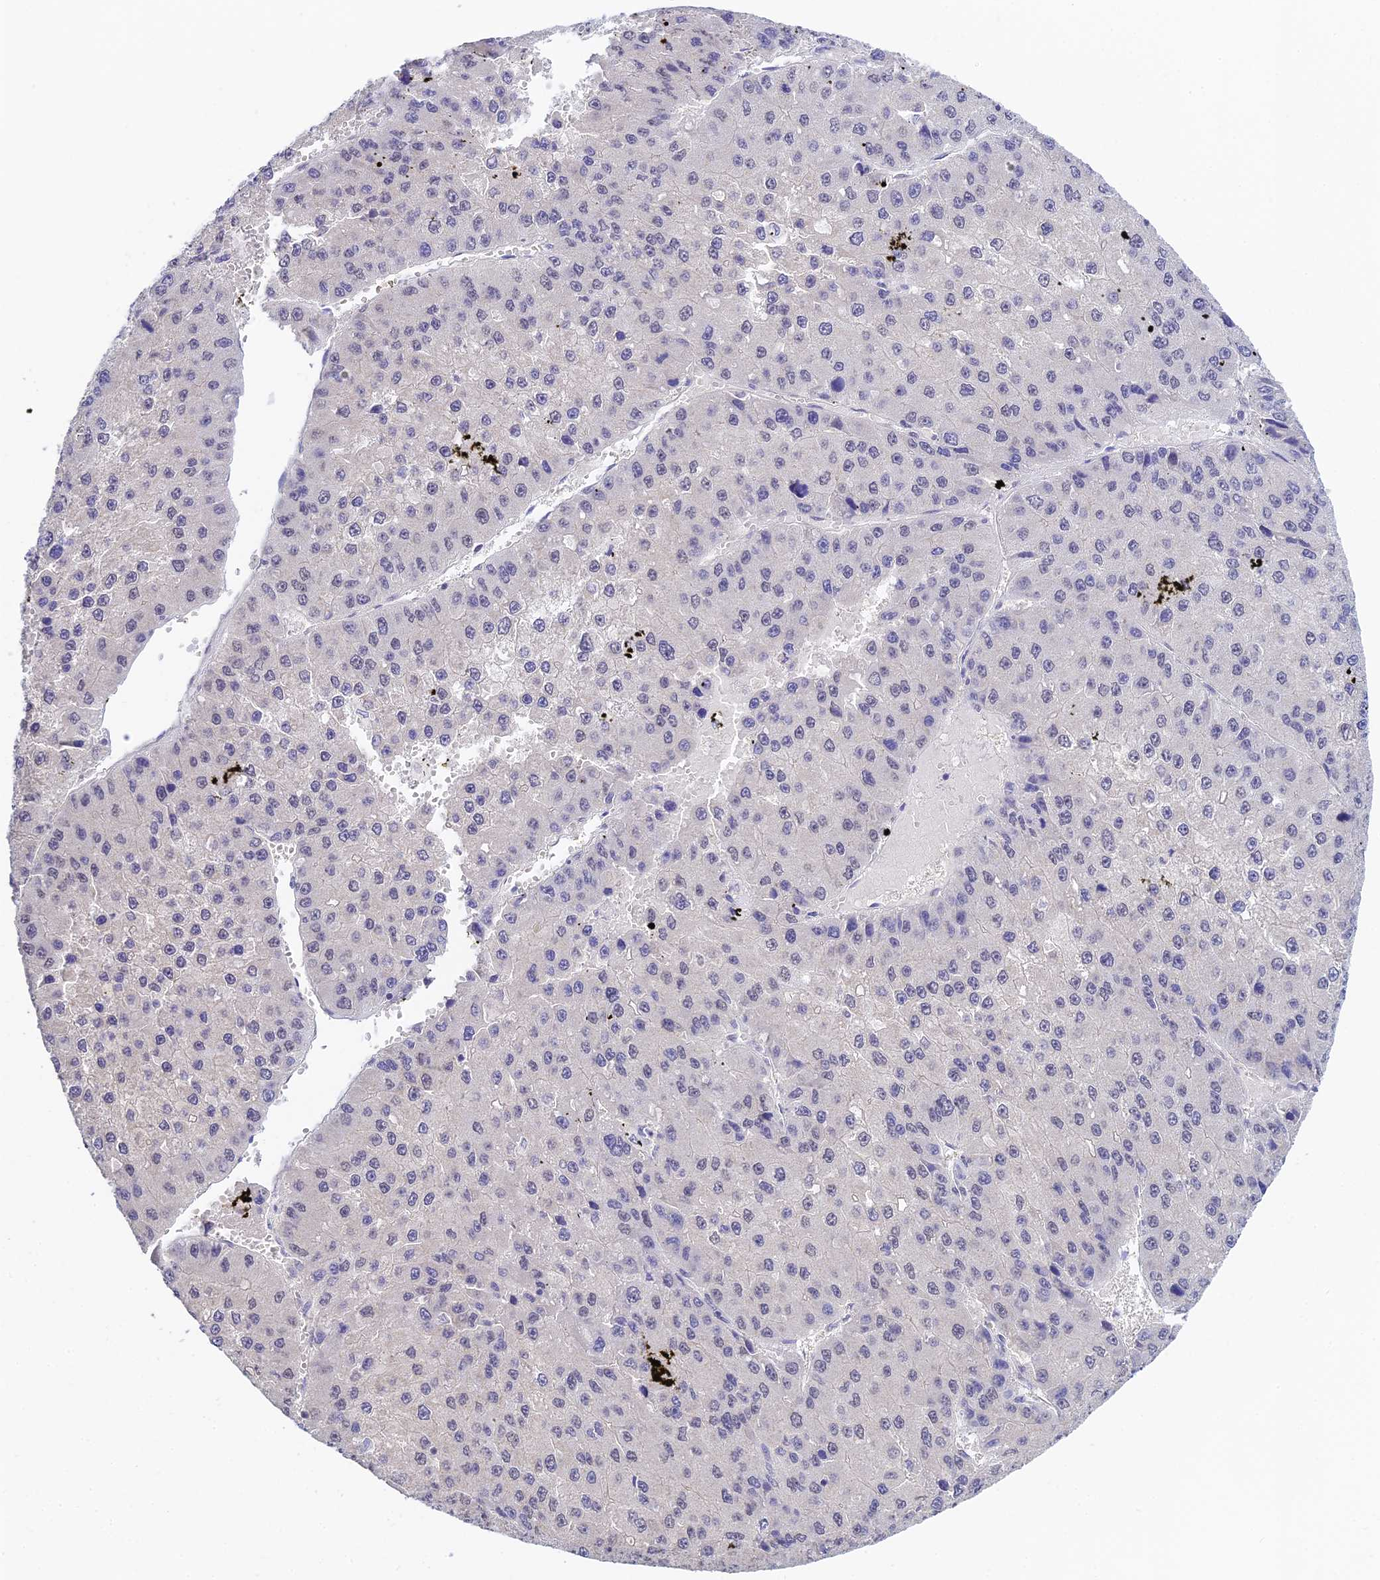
{"staining": {"intensity": "negative", "quantity": "none", "location": "none"}, "tissue": "liver cancer", "cell_type": "Tumor cells", "image_type": "cancer", "snomed": [{"axis": "morphology", "description": "Carcinoma, Hepatocellular, NOS"}, {"axis": "topography", "description": "Liver"}], "caption": "The IHC image has no significant expression in tumor cells of liver cancer tissue. (DAB immunohistochemistry with hematoxylin counter stain).", "gene": "HOXB1", "patient": {"sex": "female", "age": 73}}